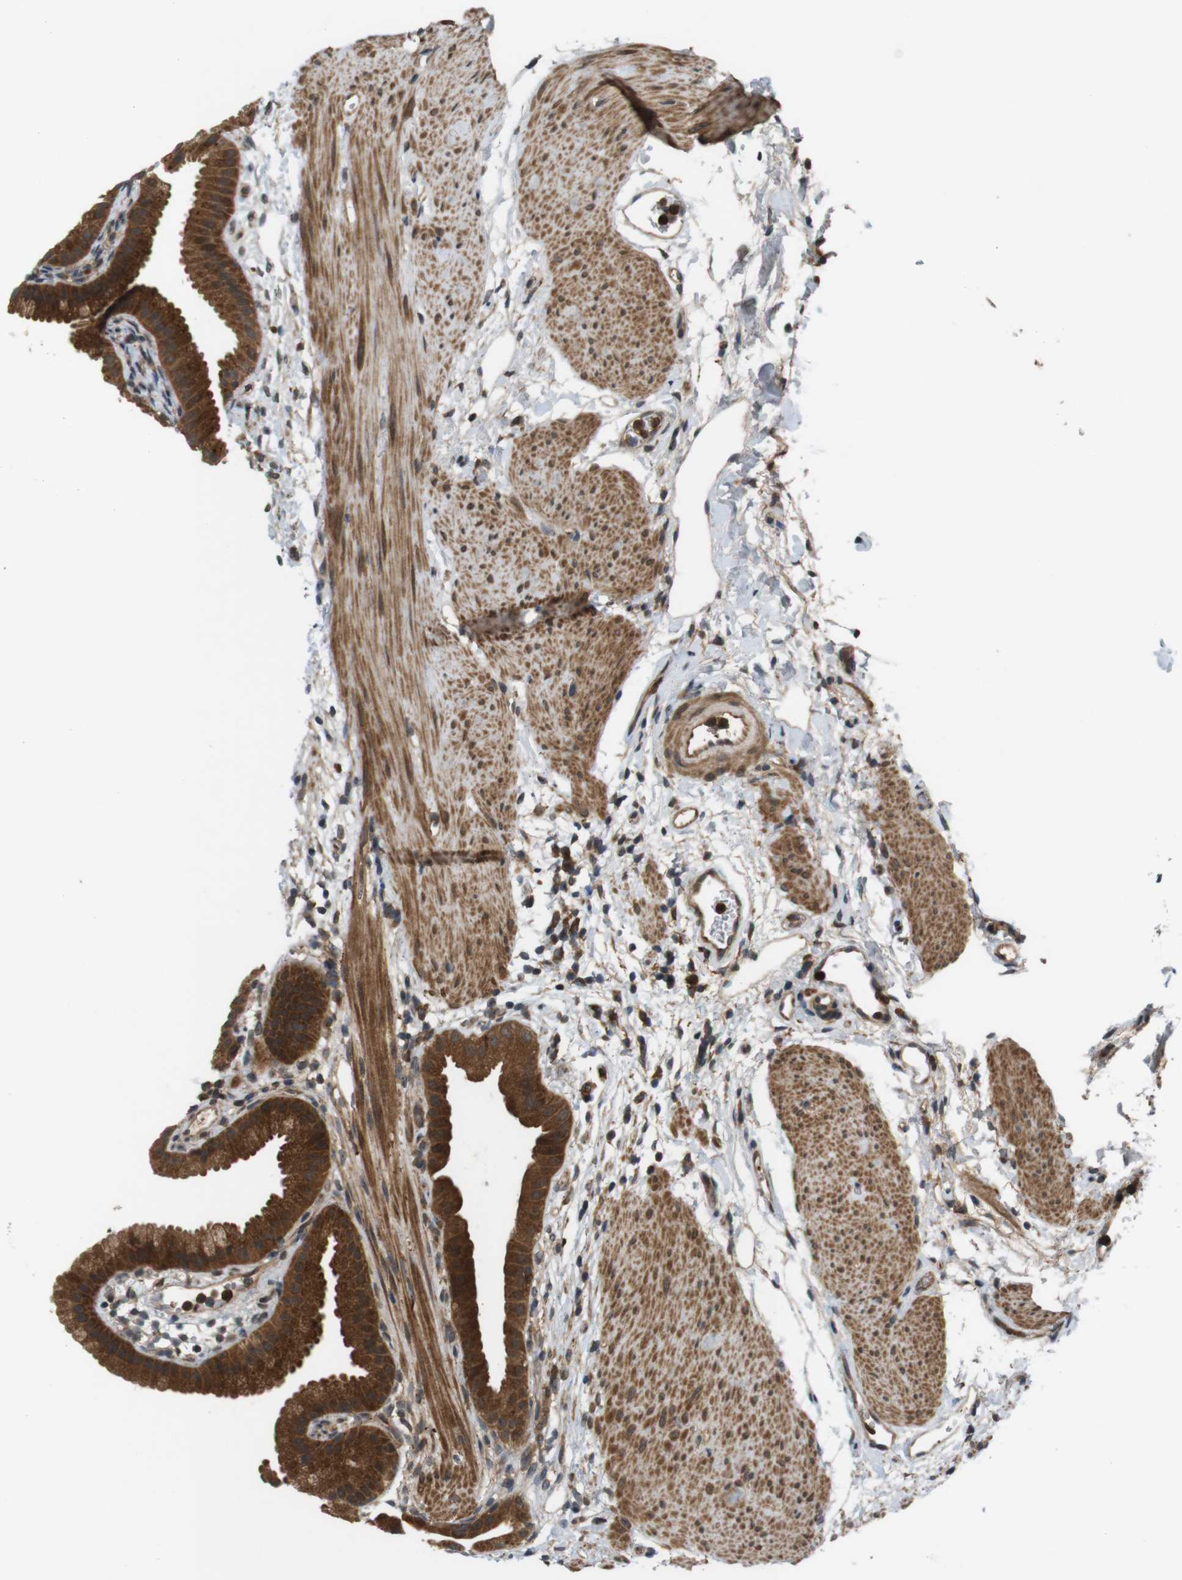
{"staining": {"intensity": "strong", "quantity": ">75%", "location": "cytoplasmic/membranous"}, "tissue": "gallbladder", "cell_type": "Glandular cells", "image_type": "normal", "snomed": [{"axis": "morphology", "description": "Normal tissue, NOS"}, {"axis": "topography", "description": "Gallbladder"}], "caption": "Immunohistochemical staining of normal human gallbladder reveals strong cytoplasmic/membranous protein expression in about >75% of glandular cells. Using DAB (3,3'-diaminobenzidine) (brown) and hematoxylin (blue) stains, captured at high magnification using brightfield microscopy.", "gene": "NFKBIE", "patient": {"sex": "female", "age": 64}}